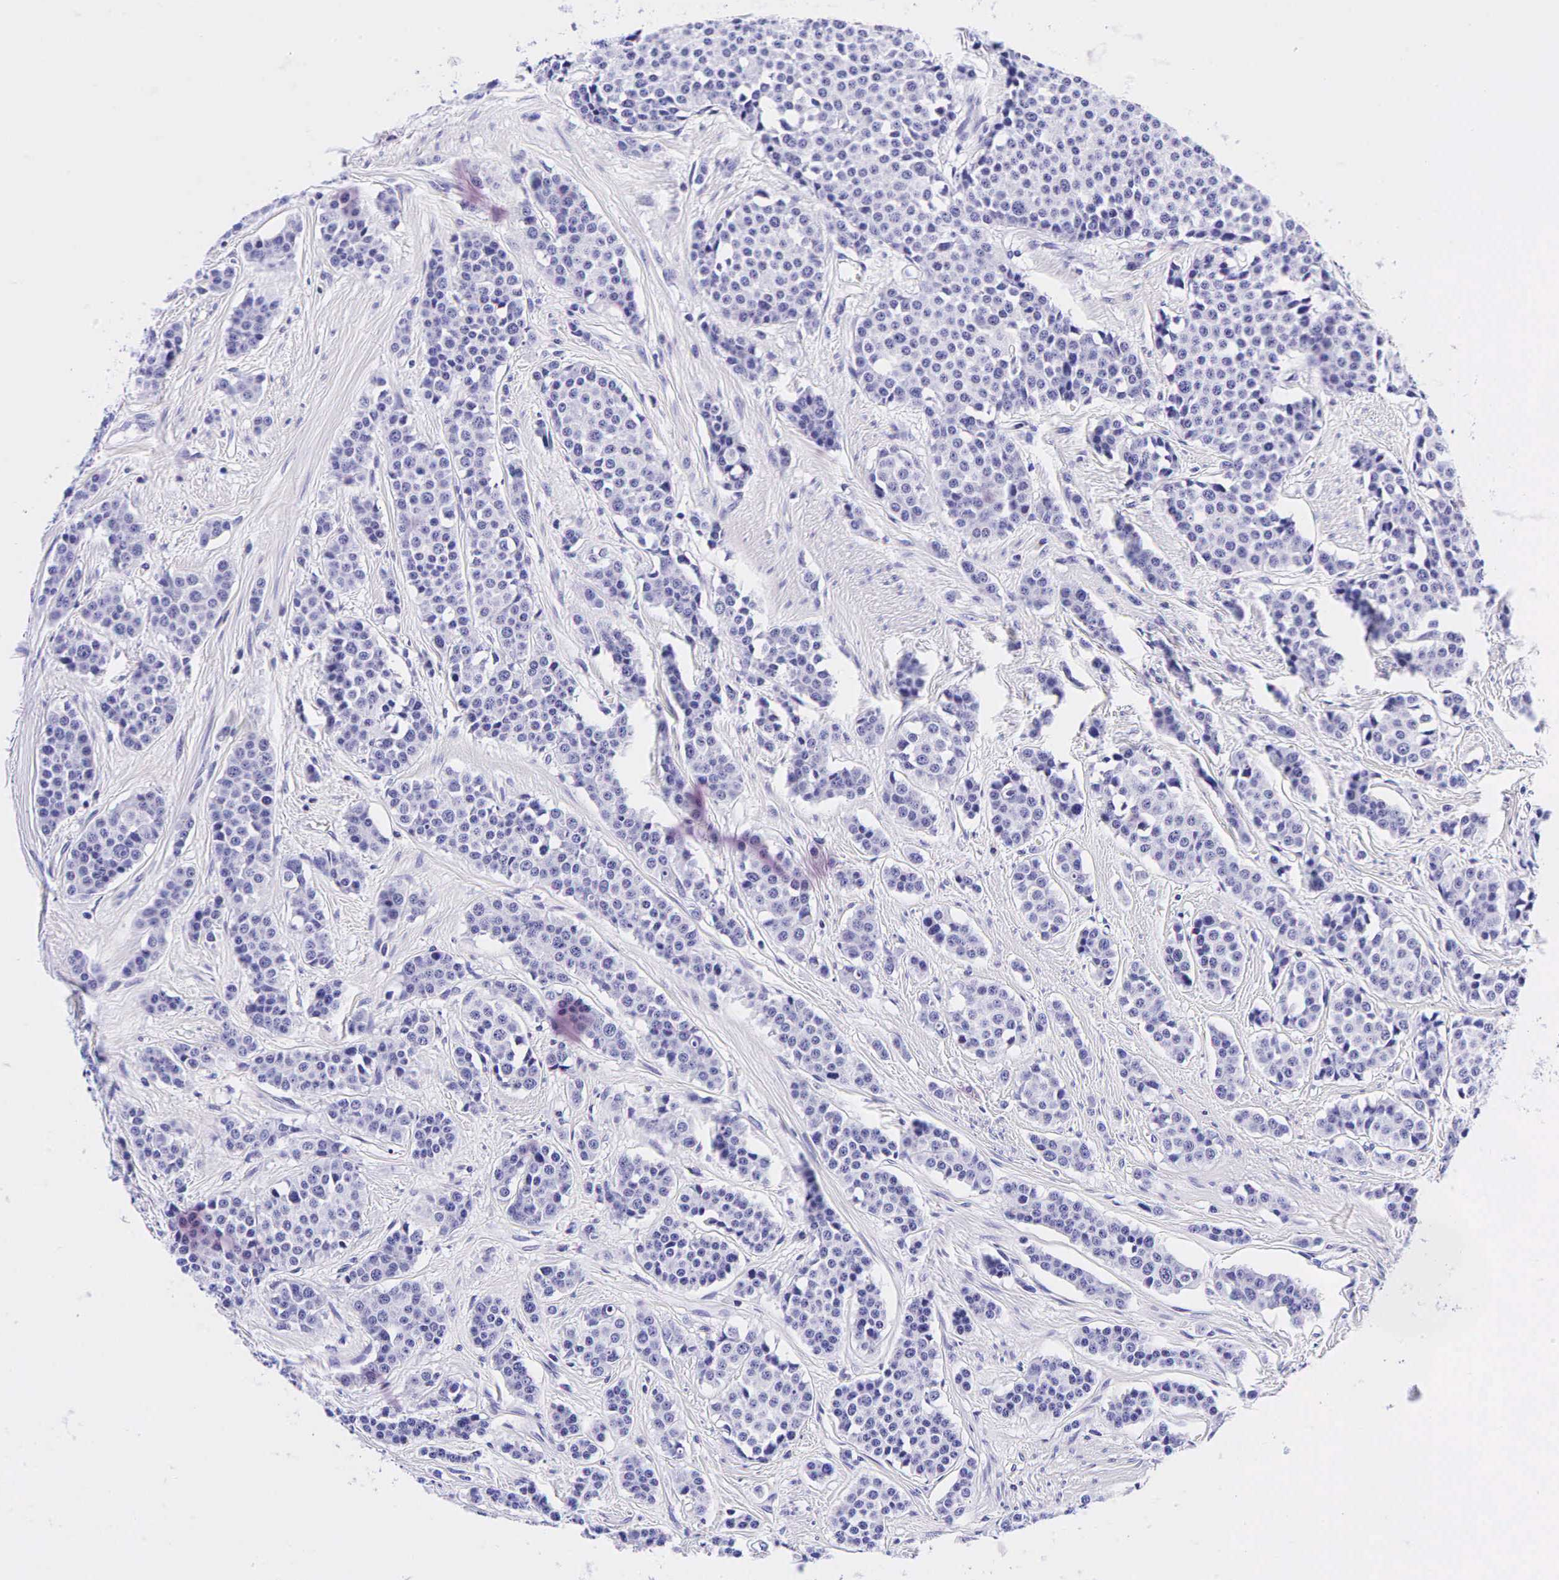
{"staining": {"intensity": "negative", "quantity": "none", "location": "none"}, "tissue": "carcinoid", "cell_type": "Tumor cells", "image_type": "cancer", "snomed": [{"axis": "morphology", "description": "Carcinoid, malignant, NOS"}, {"axis": "topography", "description": "Small intestine"}], "caption": "Carcinoid stained for a protein using immunohistochemistry (IHC) exhibits no positivity tumor cells.", "gene": "GCG", "patient": {"sex": "male", "age": 60}}